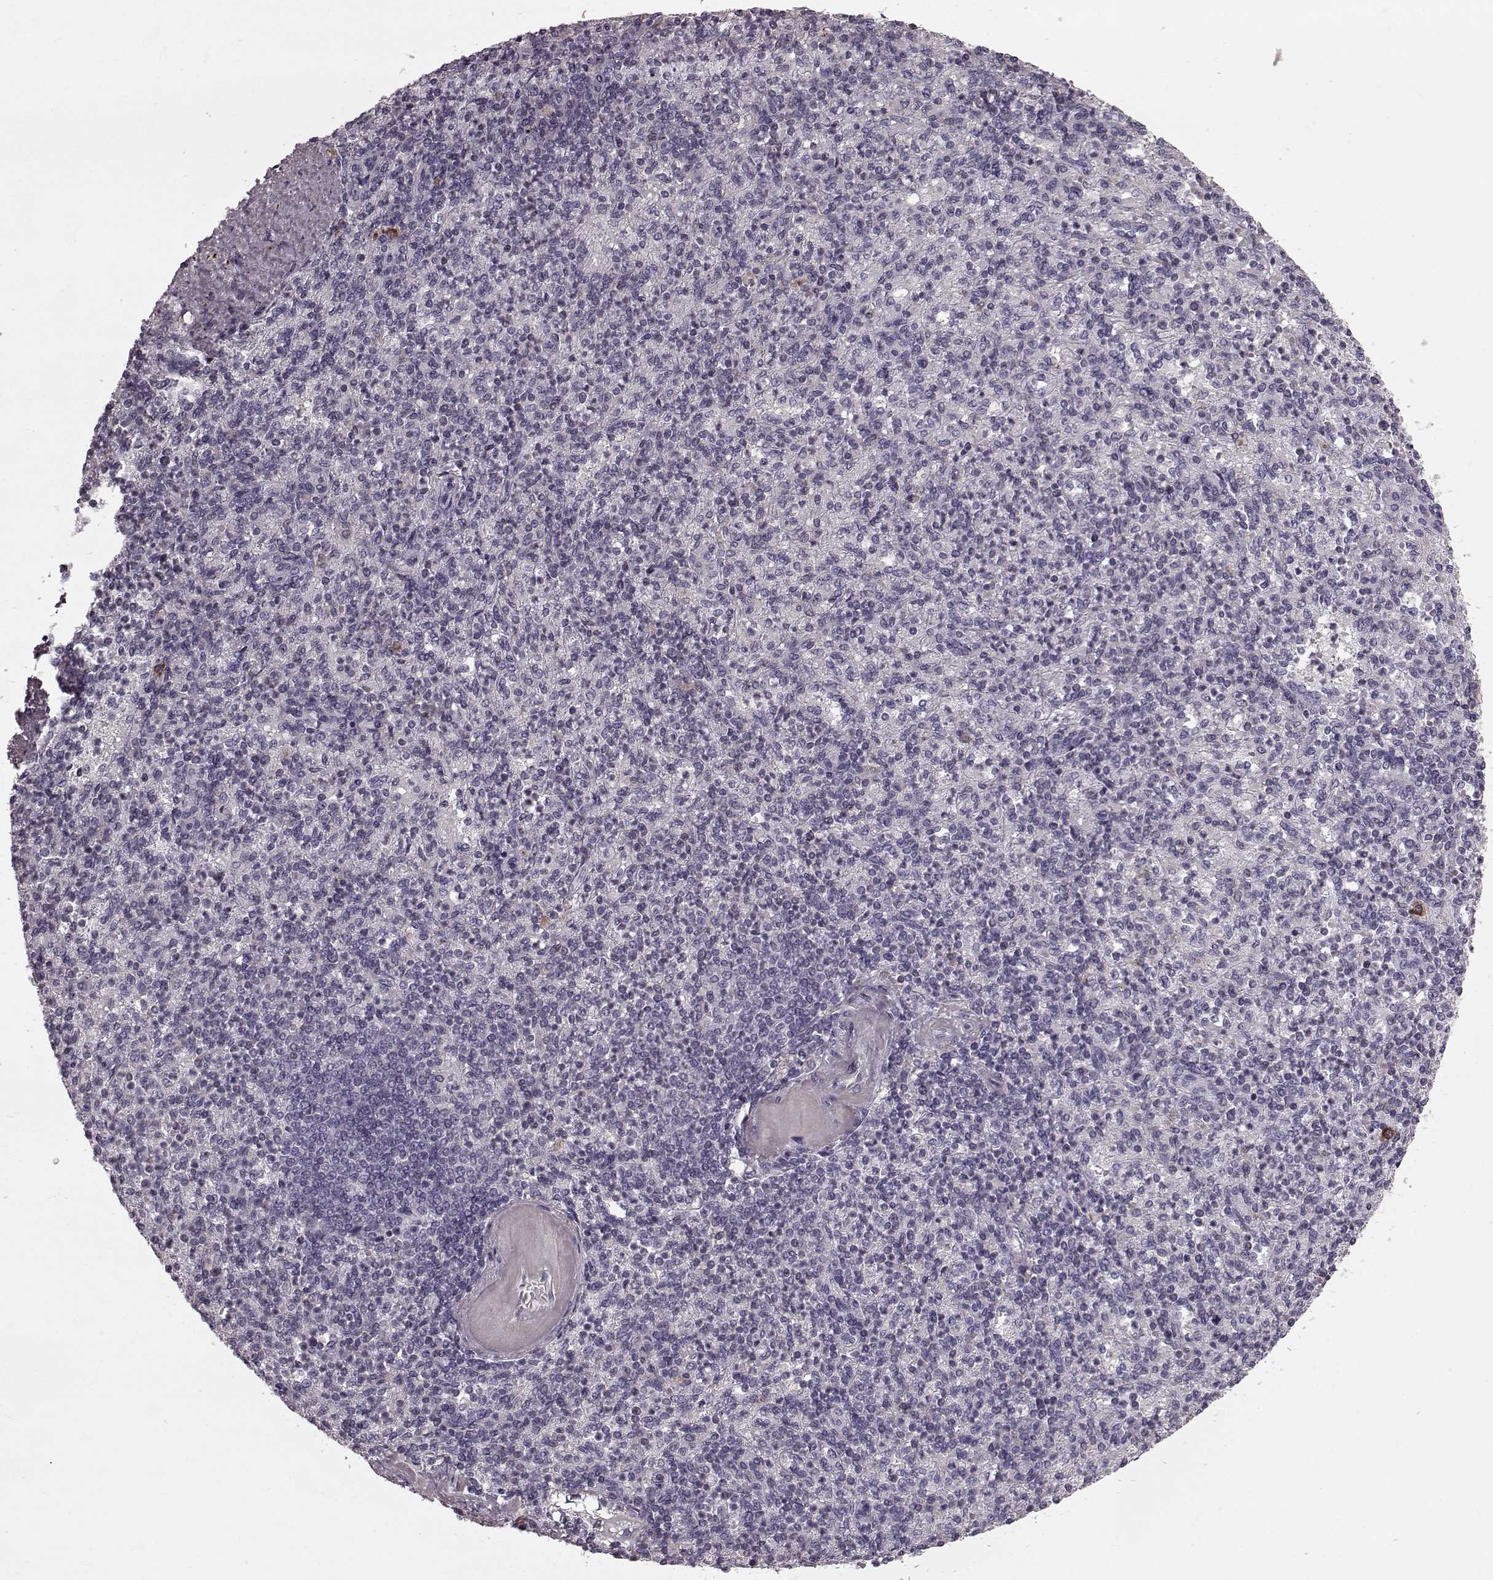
{"staining": {"intensity": "negative", "quantity": "none", "location": "none"}, "tissue": "spleen", "cell_type": "Cells in red pulp", "image_type": "normal", "snomed": [{"axis": "morphology", "description": "Normal tissue, NOS"}, {"axis": "topography", "description": "Spleen"}], "caption": "Spleen was stained to show a protein in brown. There is no significant positivity in cells in red pulp. (DAB (3,3'-diaminobenzidine) immunohistochemistry (IHC) with hematoxylin counter stain).", "gene": "CST7", "patient": {"sex": "female", "age": 74}}